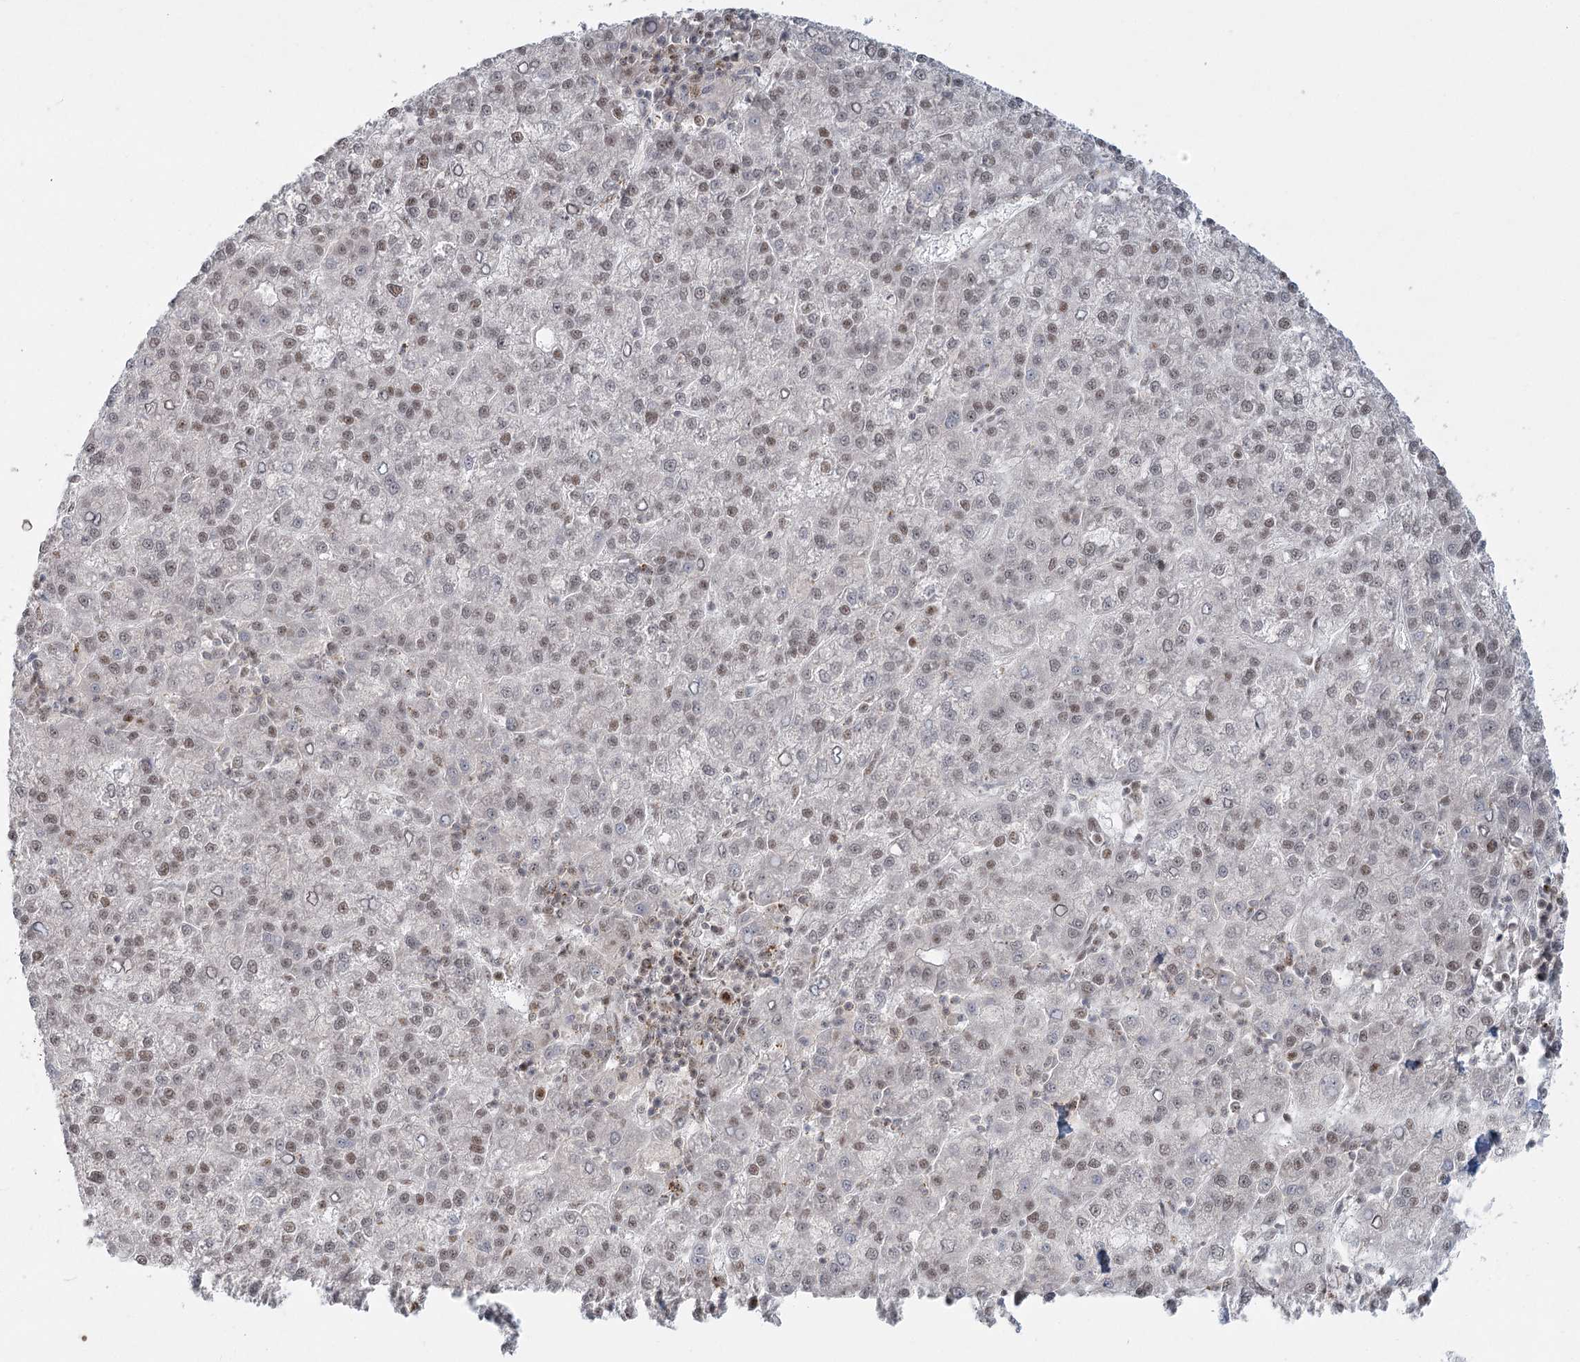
{"staining": {"intensity": "weak", "quantity": "<25%", "location": "nuclear"}, "tissue": "liver cancer", "cell_type": "Tumor cells", "image_type": "cancer", "snomed": [{"axis": "morphology", "description": "Carcinoma, Hepatocellular, NOS"}, {"axis": "topography", "description": "Liver"}], "caption": "High magnification brightfield microscopy of hepatocellular carcinoma (liver) stained with DAB (brown) and counterstained with hematoxylin (blue): tumor cells show no significant expression.", "gene": "R3HCC1L", "patient": {"sex": "female", "age": 58}}